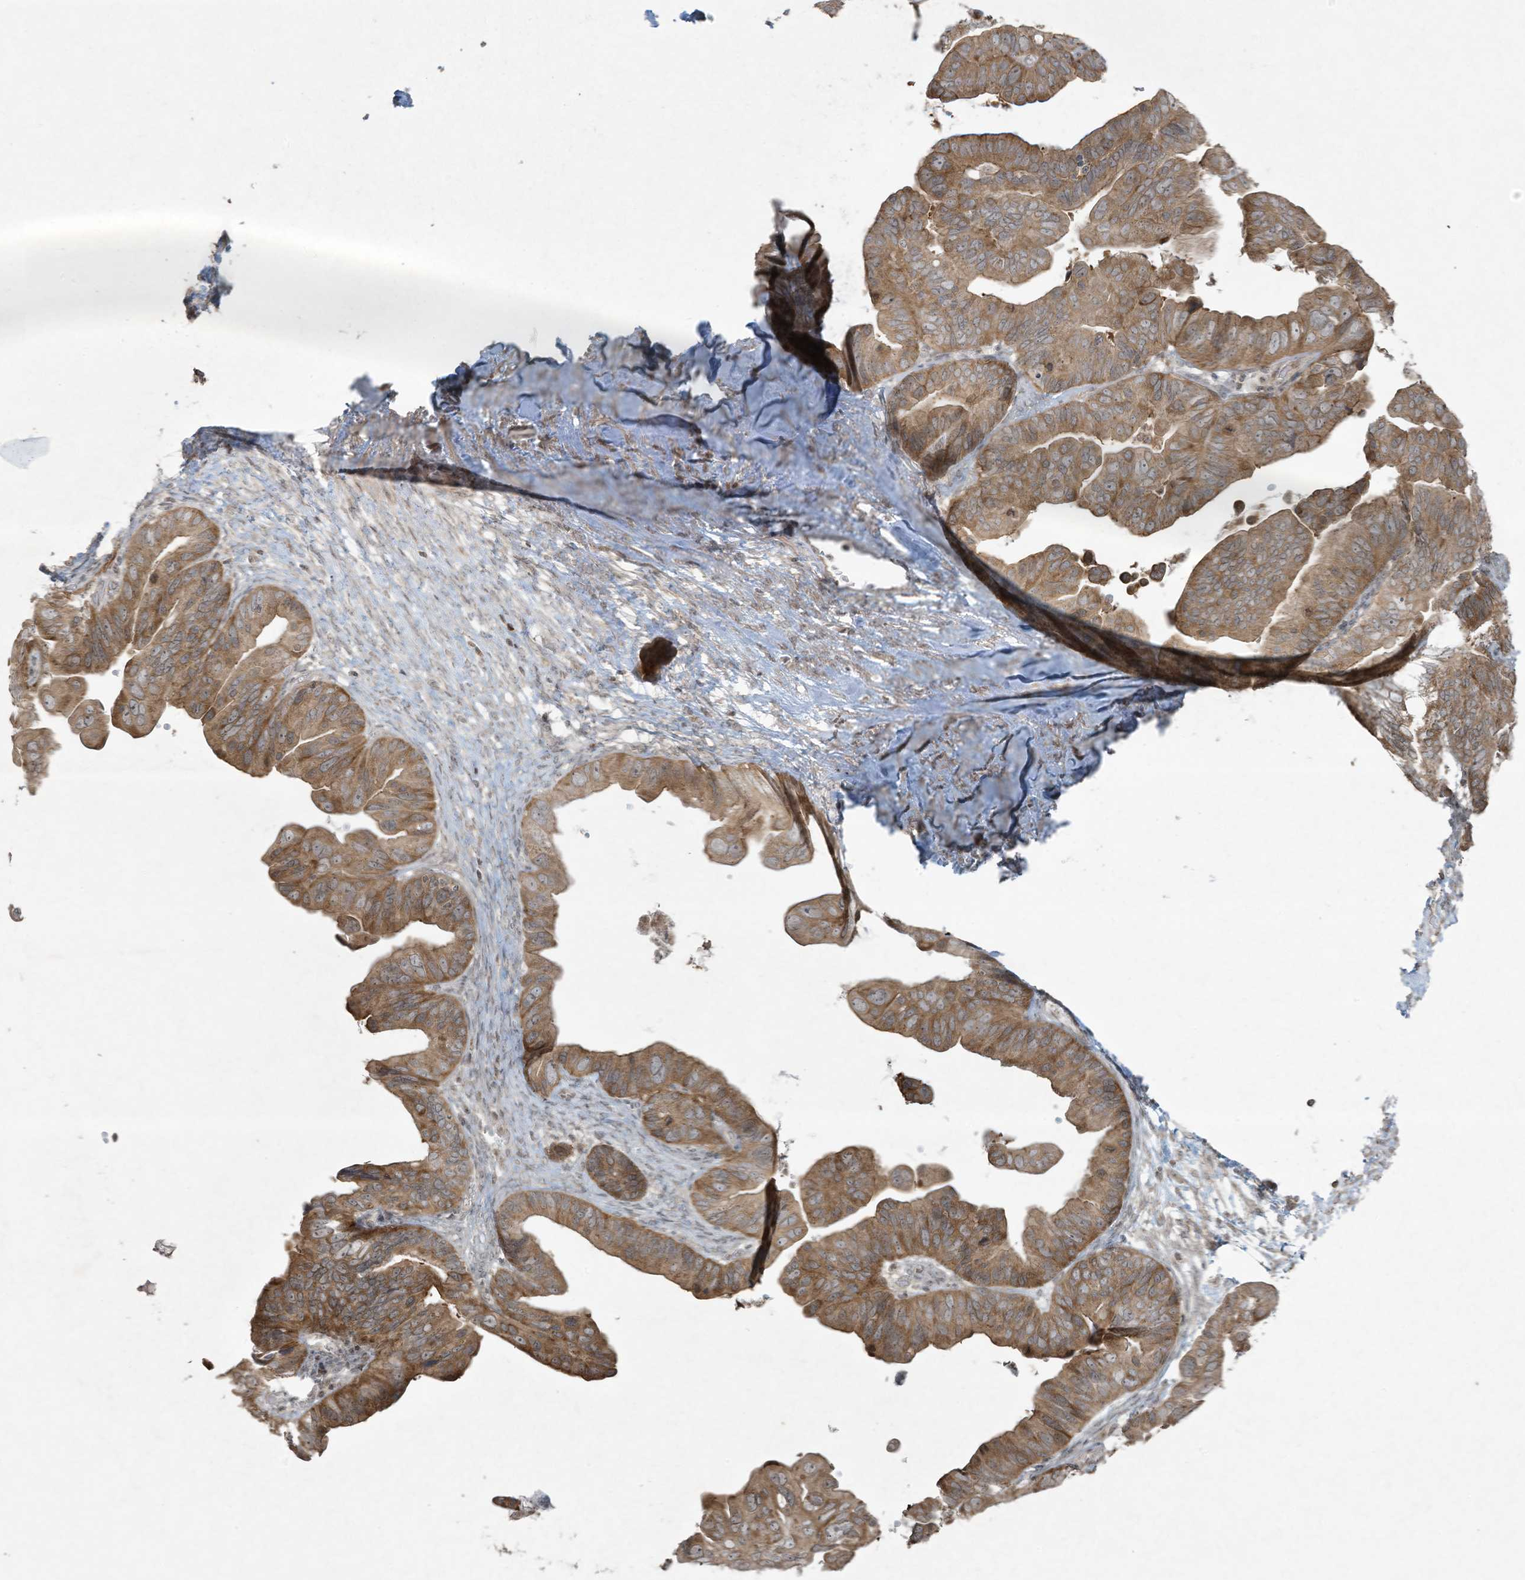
{"staining": {"intensity": "moderate", "quantity": ">75%", "location": "cytoplasmic/membranous"}, "tissue": "ovarian cancer", "cell_type": "Tumor cells", "image_type": "cancer", "snomed": [{"axis": "morphology", "description": "Cystadenocarcinoma, serous, NOS"}, {"axis": "topography", "description": "Ovary"}], "caption": "Ovarian cancer stained with a brown dye exhibits moderate cytoplasmic/membranous positive positivity in approximately >75% of tumor cells.", "gene": "ZNF263", "patient": {"sex": "female", "age": 56}}